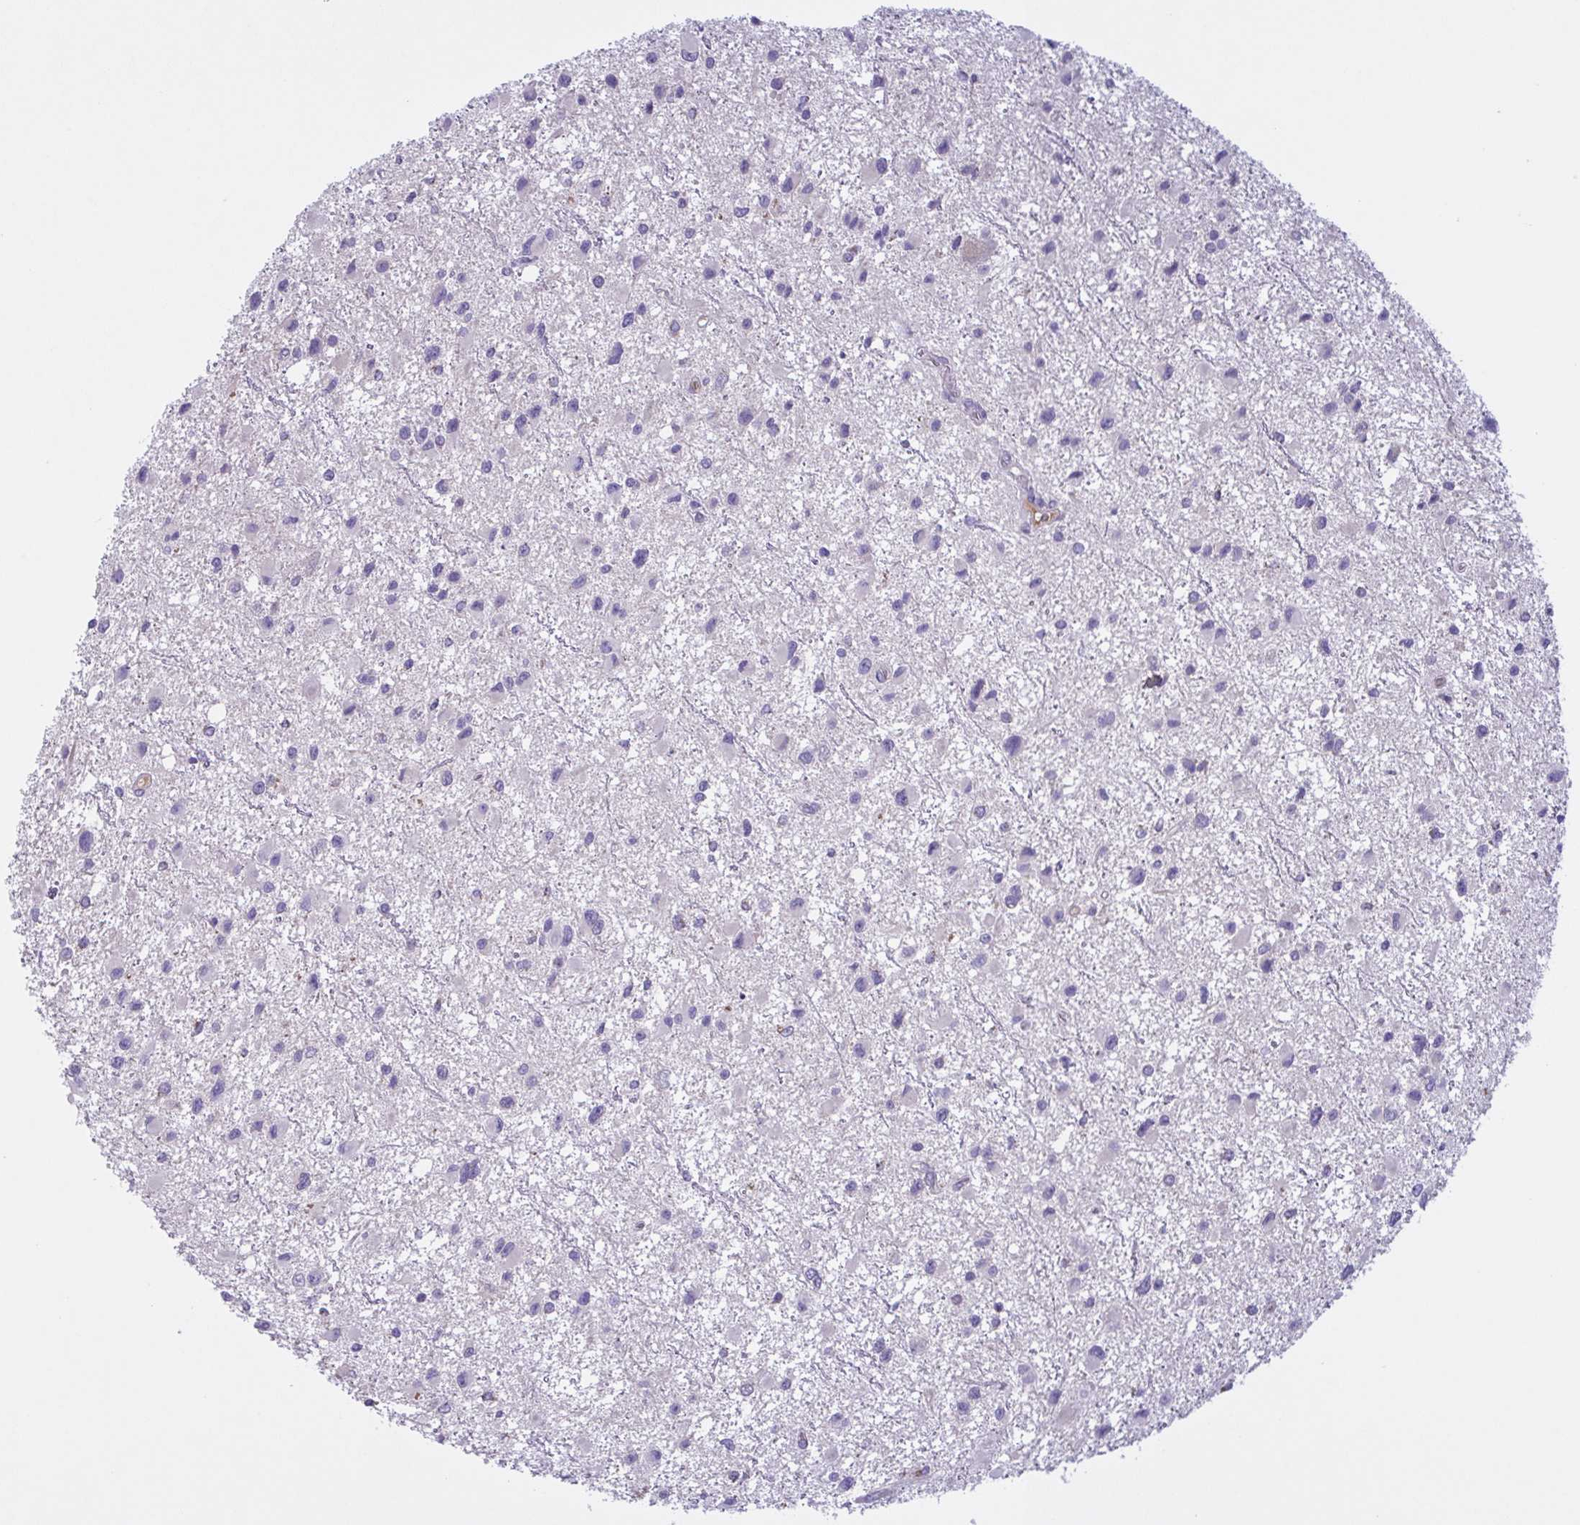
{"staining": {"intensity": "negative", "quantity": "none", "location": "none"}, "tissue": "glioma", "cell_type": "Tumor cells", "image_type": "cancer", "snomed": [{"axis": "morphology", "description": "Glioma, malignant, Low grade"}, {"axis": "topography", "description": "Brain"}], "caption": "Immunohistochemistry (IHC) image of neoplastic tissue: human low-grade glioma (malignant) stained with DAB (3,3'-diaminobenzidine) demonstrates no significant protein expression in tumor cells. (DAB immunohistochemistry (IHC), high magnification).", "gene": "F13B", "patient": {"sex": "female", "age": 32}}